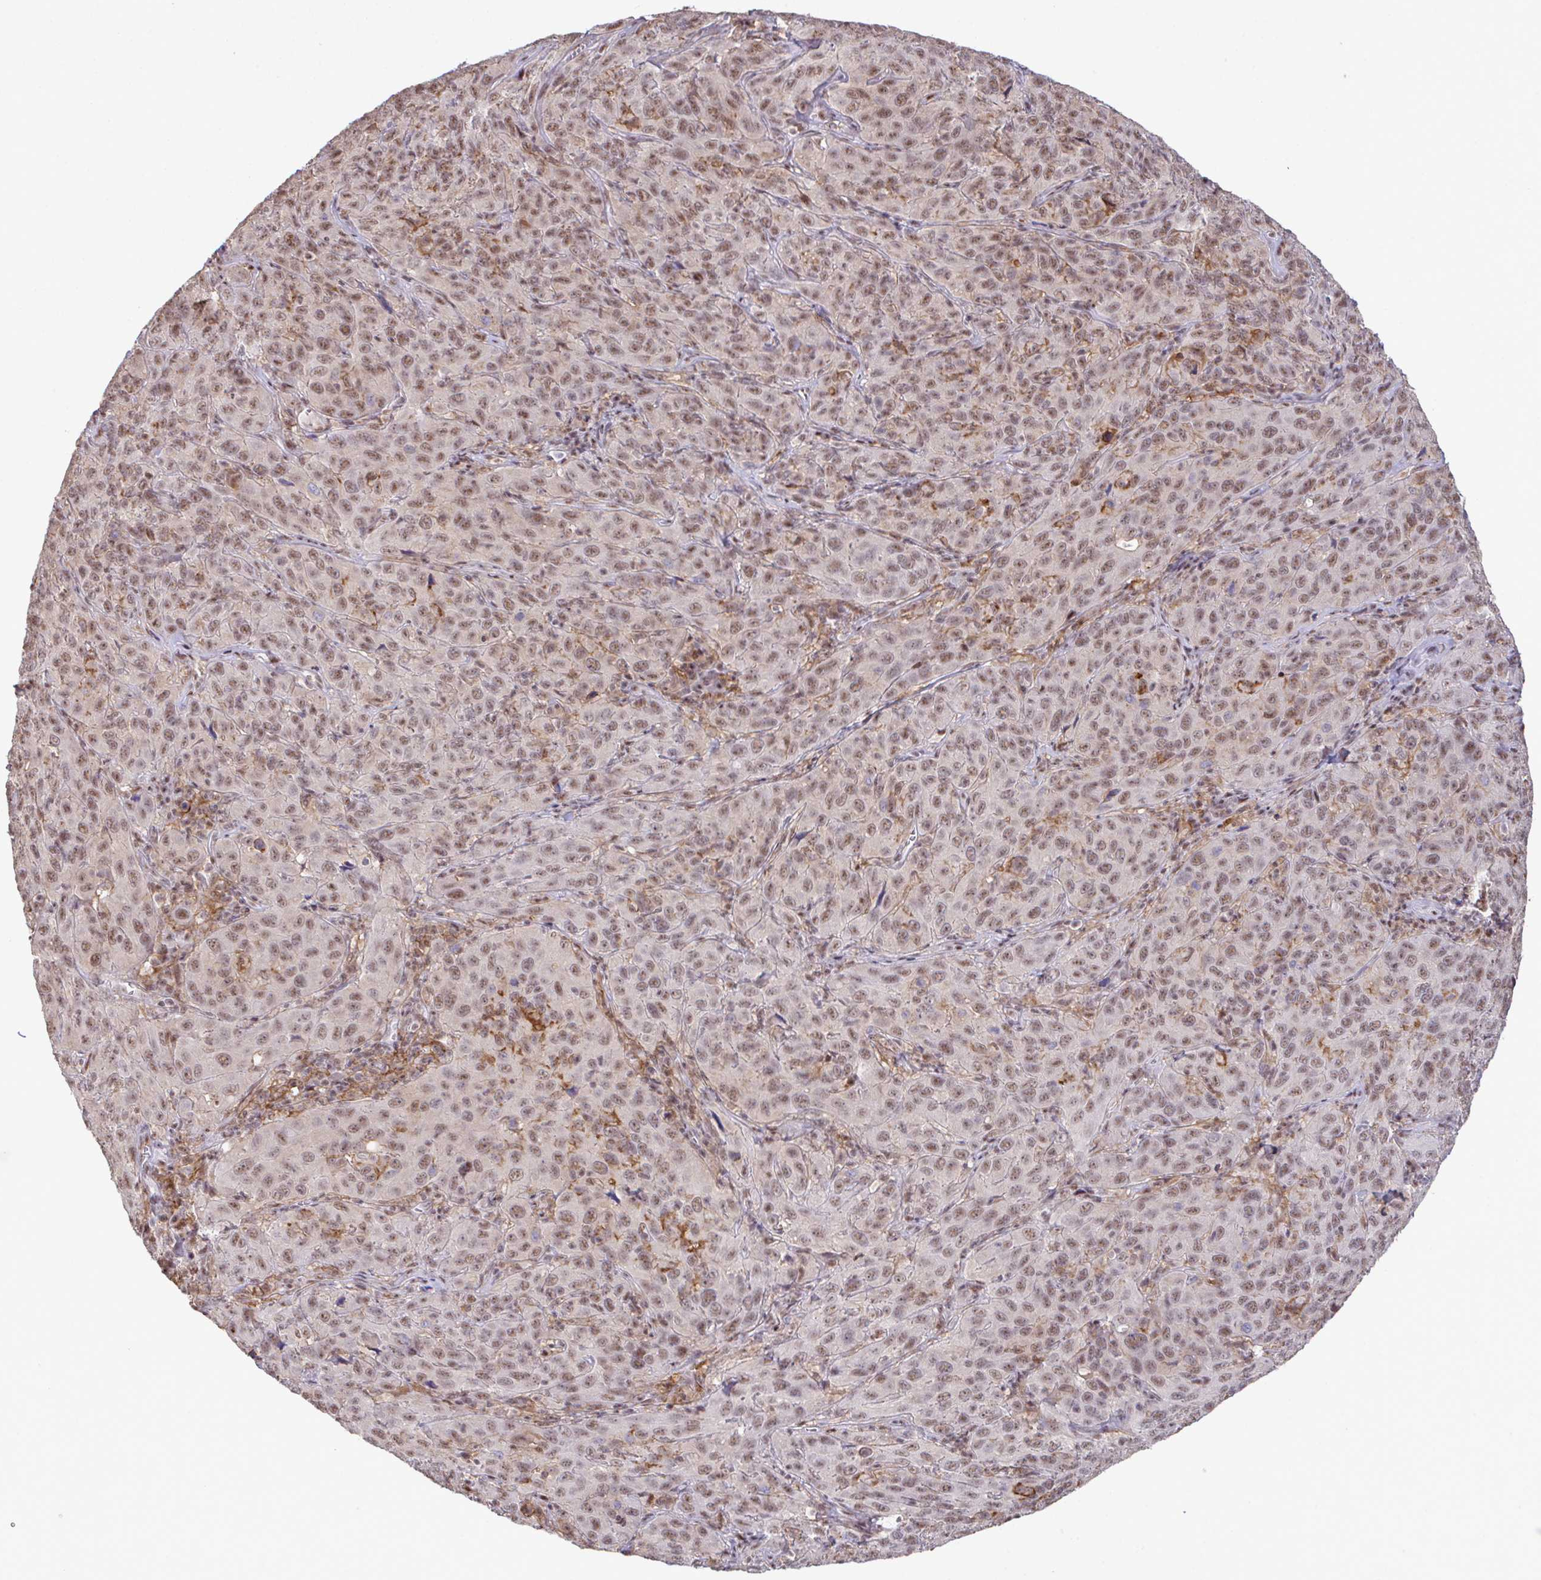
{"staining": {"intensity": "moderate", "quantity": ">75%", "location": "nuclear"}, "tissue": "cervical cancer", "cell_type": "Tumor cells", "image_type": "cancer", "snomed": [{"axis": "morphology", "description": "Normal tissue, NOS"}, {"axis": "morphology", "description": "Squamous cell carcinoma, NOS"}, {"axis": "topography", "description": "Cervix"}], "caption": "A high-resolution photomicrograph shows immunohistochemistry (IHC) staining of squamous cell carcinoma (cervical), which shows moderate nuclear staining in about >75% of tumor cells.", "gene": "OR6K3", "patient": {"sex": "female", "age": 51}}